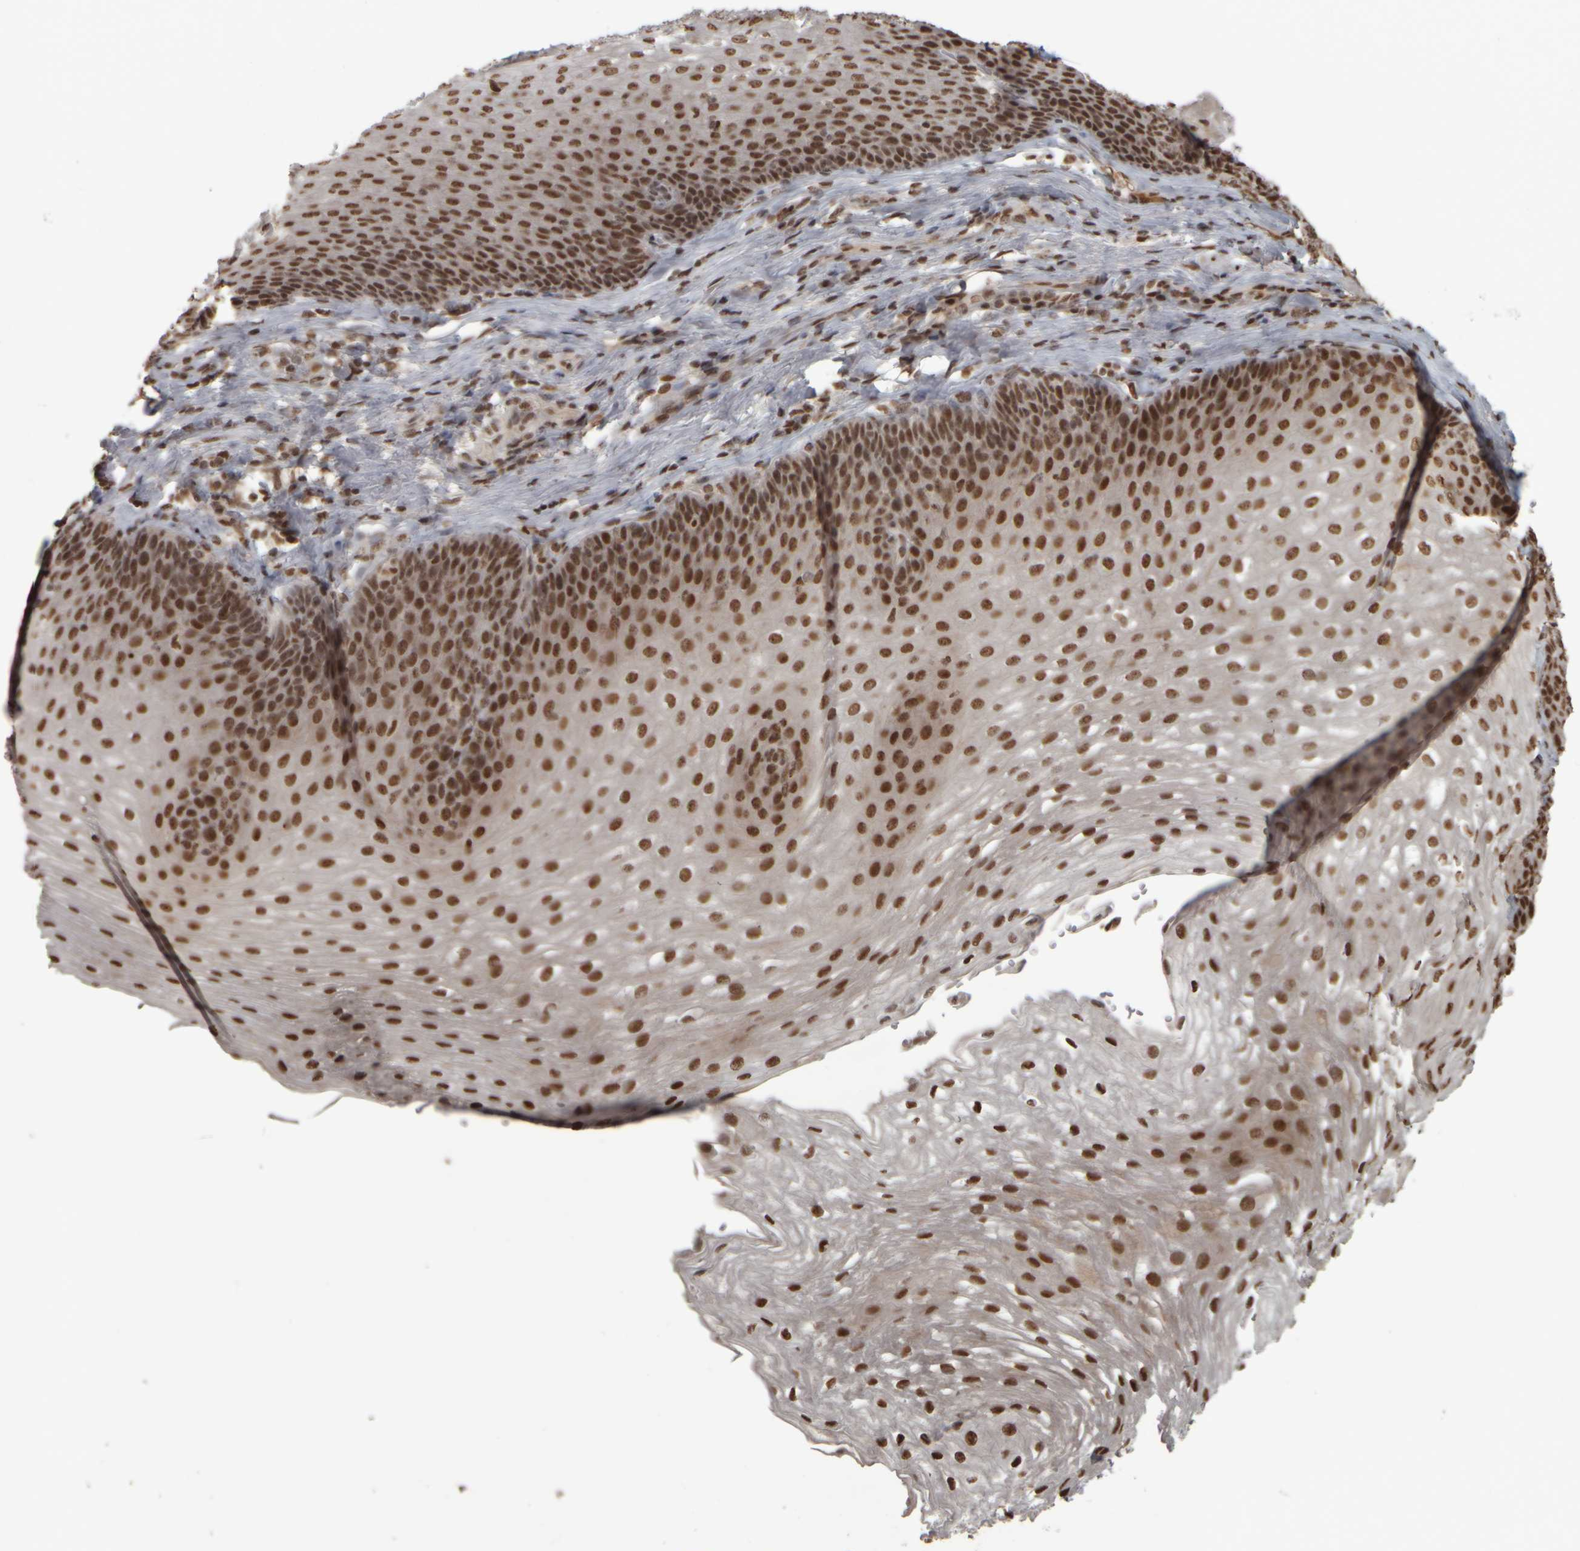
{"staining": {"intensity": "strong", "quantity": ">75%", "location": "nuclear"}, "tissue": "esophagus", "cell_type": "Squamous epithelial cells", "image_type": "normal", "snomed": [{"axis": "morphology", "description": "Normal tissue, NOS"}, {"axis": "topography", "description": "Esophagus"}], "caption": "Squamous epithelial cells demonstrate strong nuclear expression in about >75% of cells in benign esophagus.", "gene": "ZFHX4", "patient": {"sex": "female", "age": 66}}